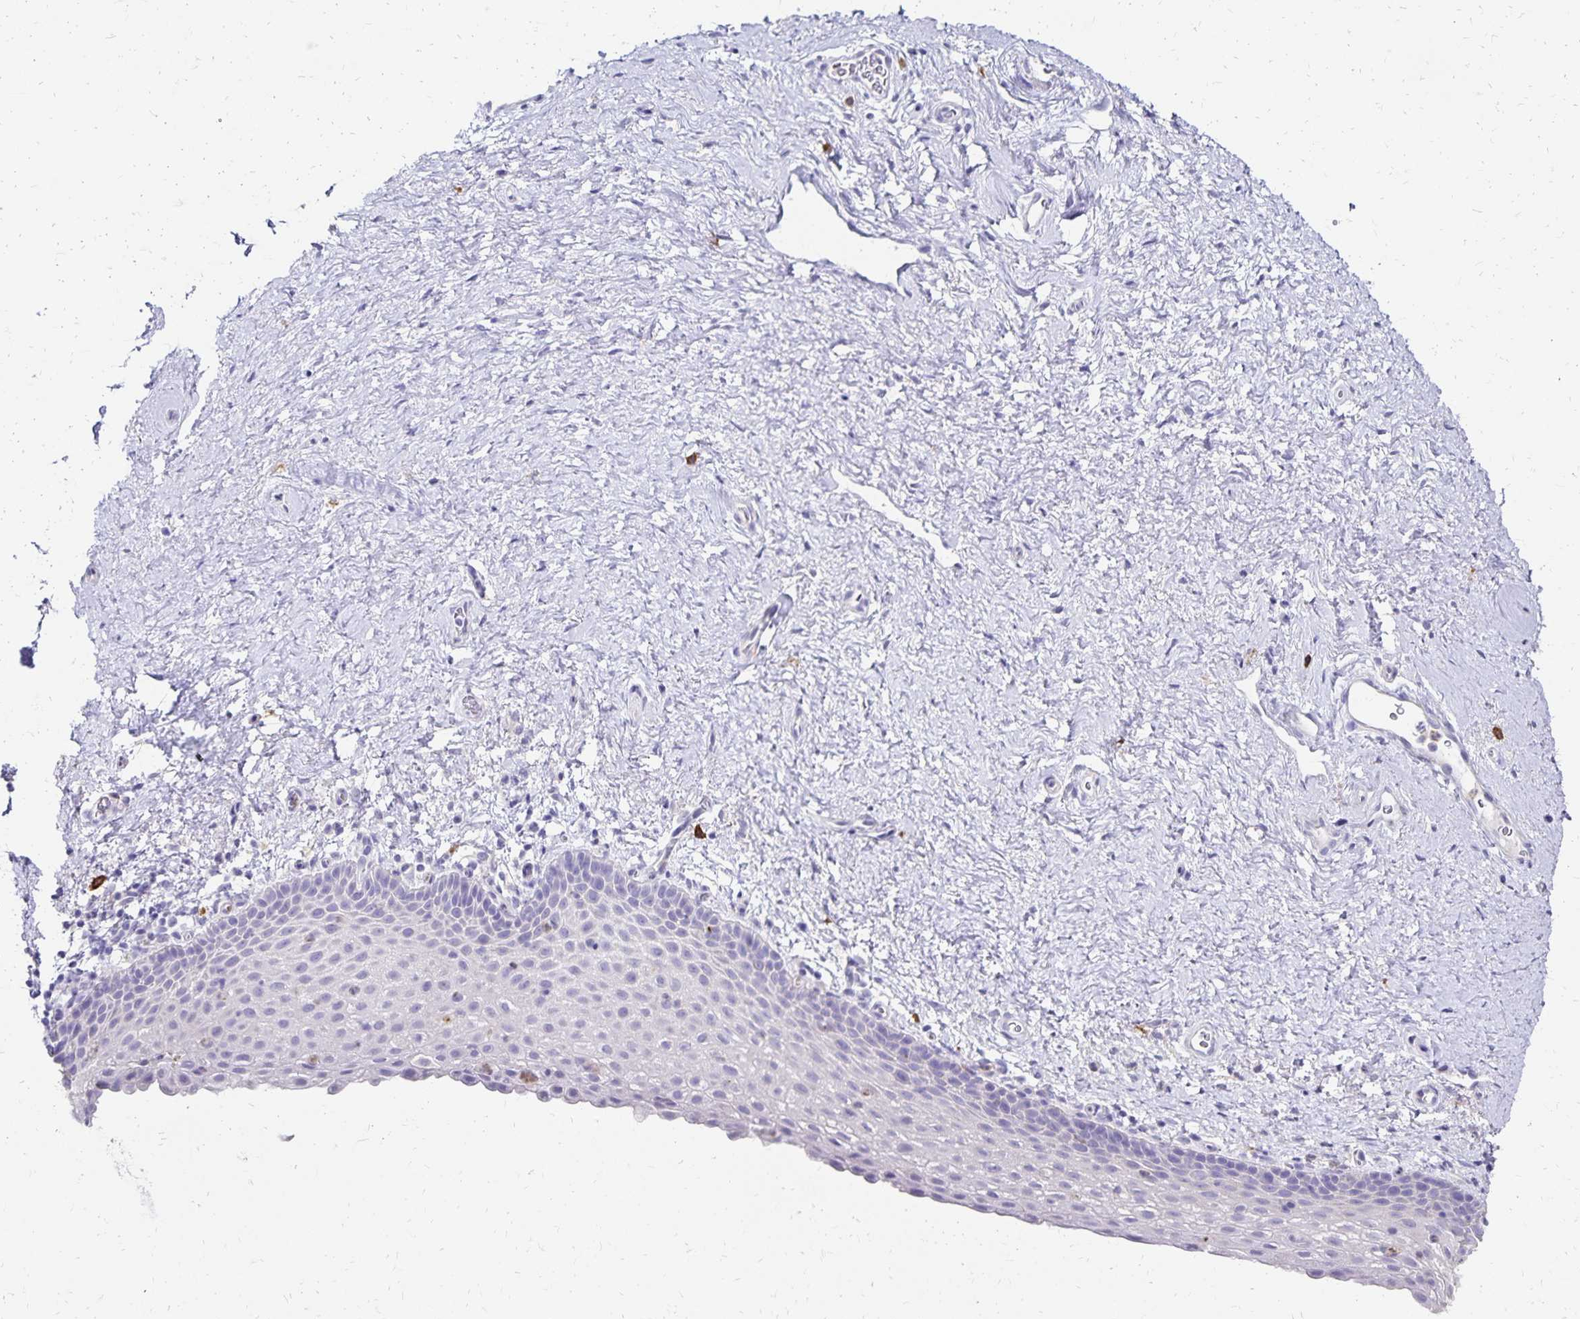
{"staining": {"intensity": "negative", "quantity": "none", "location": "none"}, "tissue": "vagina", "cell_type": "Squamous epithelial cells", "image_type": "normal", "snomed": [{"axis": "morphology", "description": "Normal tissue, NOS"}, {"axis": "topography", "description": "Vagina"}], "caption": "IHC of normal vagina demonstrates no positivity in squamous epithelial cells. (IHC, brightfield microscopy, high magnification).", "gene": "DYNLT4", "patient": {"sex": "female", "age": 61}}